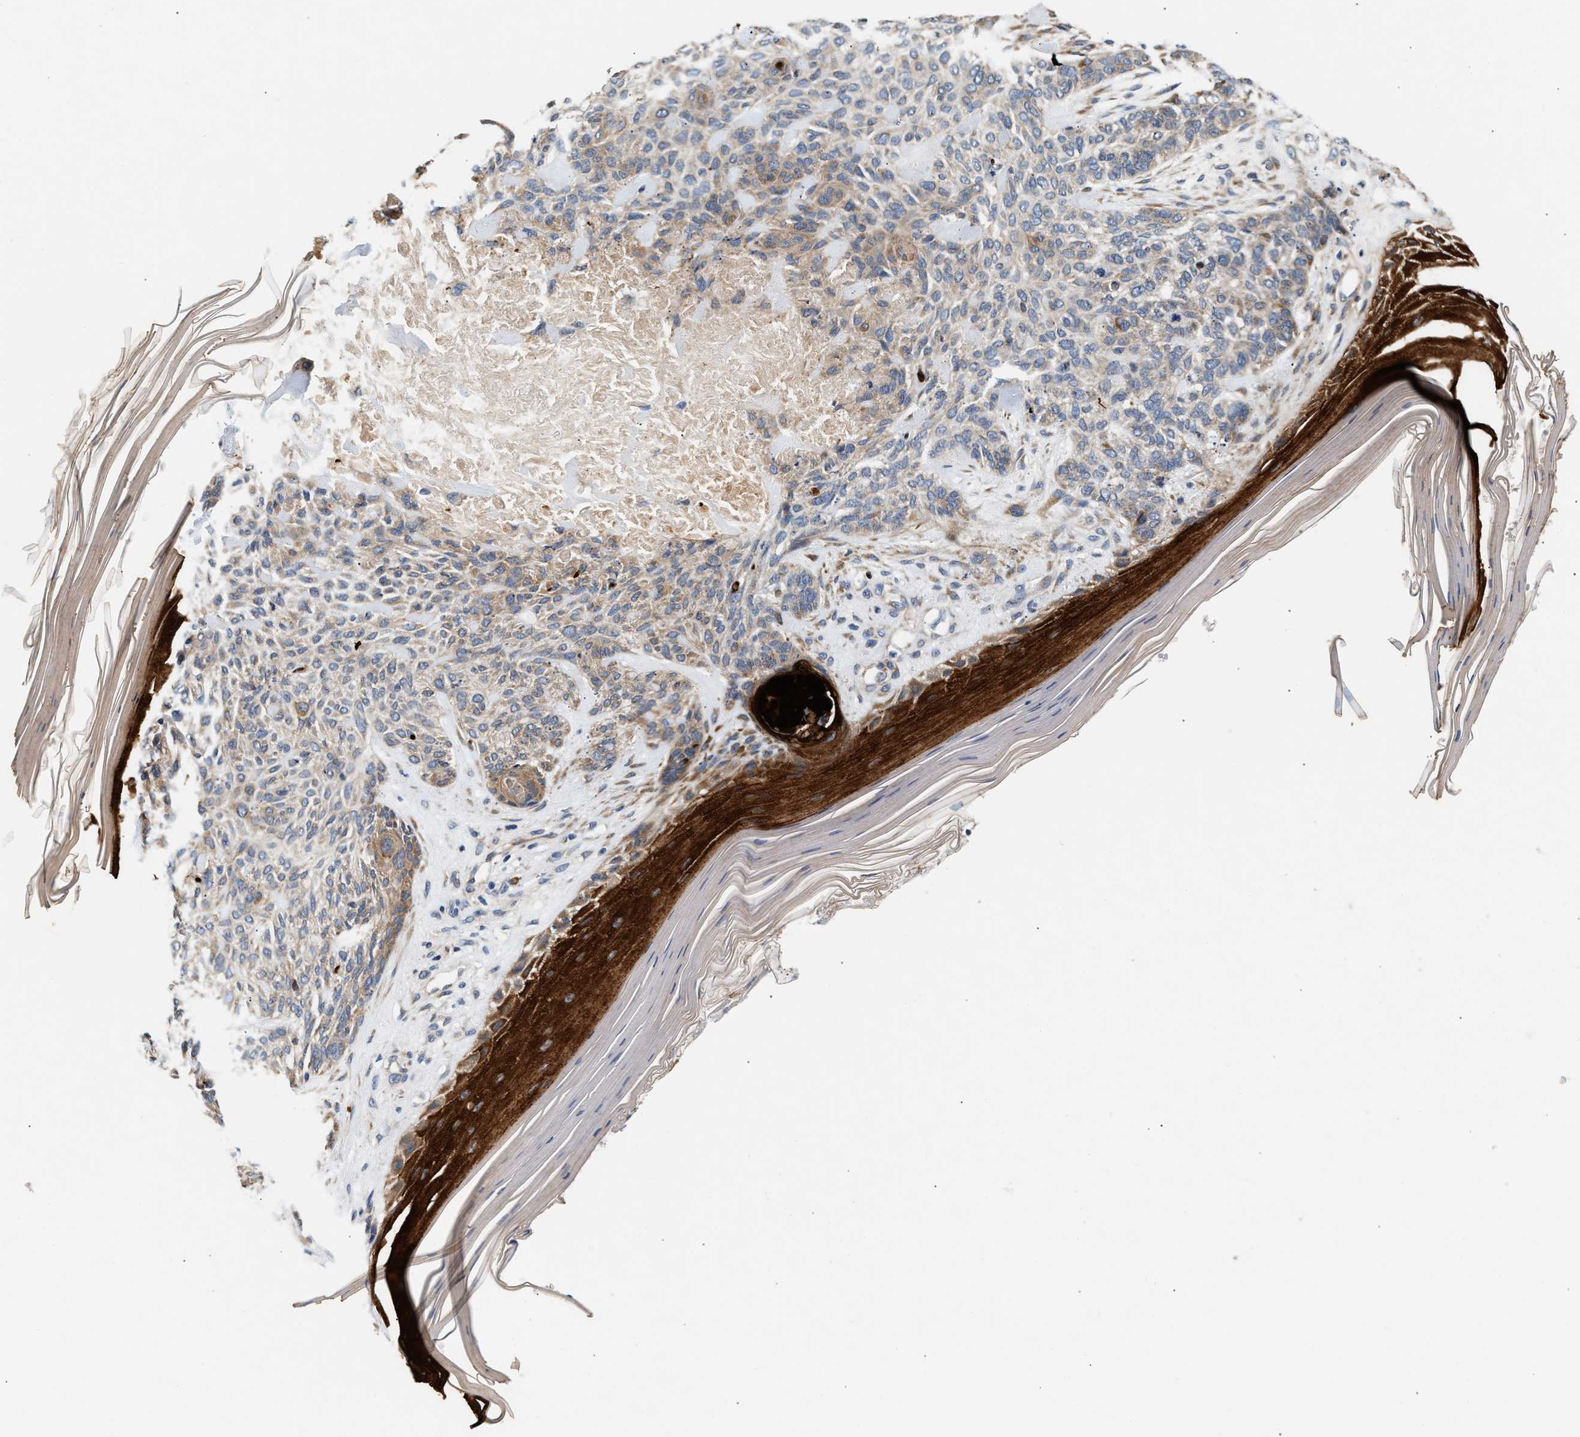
{"staining": {"intensity": "weak", "quantity": "25%-75%", "location": "cytoplasmic/membranous"}, "tissue": "skin cancer", "cell_type": "Tumor cells", "image_type": "cancer", "snomed": [{"axis": "morphology", "description": "Basal cell carcinoma"}, {"axis": "topography", "description": "Skin"}], "caption": "The histopathology image displays staining of skin cancer, revealing weak cytoplasmic/membranous protein positivity (brown color) within tumor cells. Using DAB (3,3'-diaminobenzidine) (brown) and hematoxylin (blue) stains, captured at high magnification using brightfield microscopy.", "gene": "IFT74", "patient": {"sex": "male", "age": 55}}